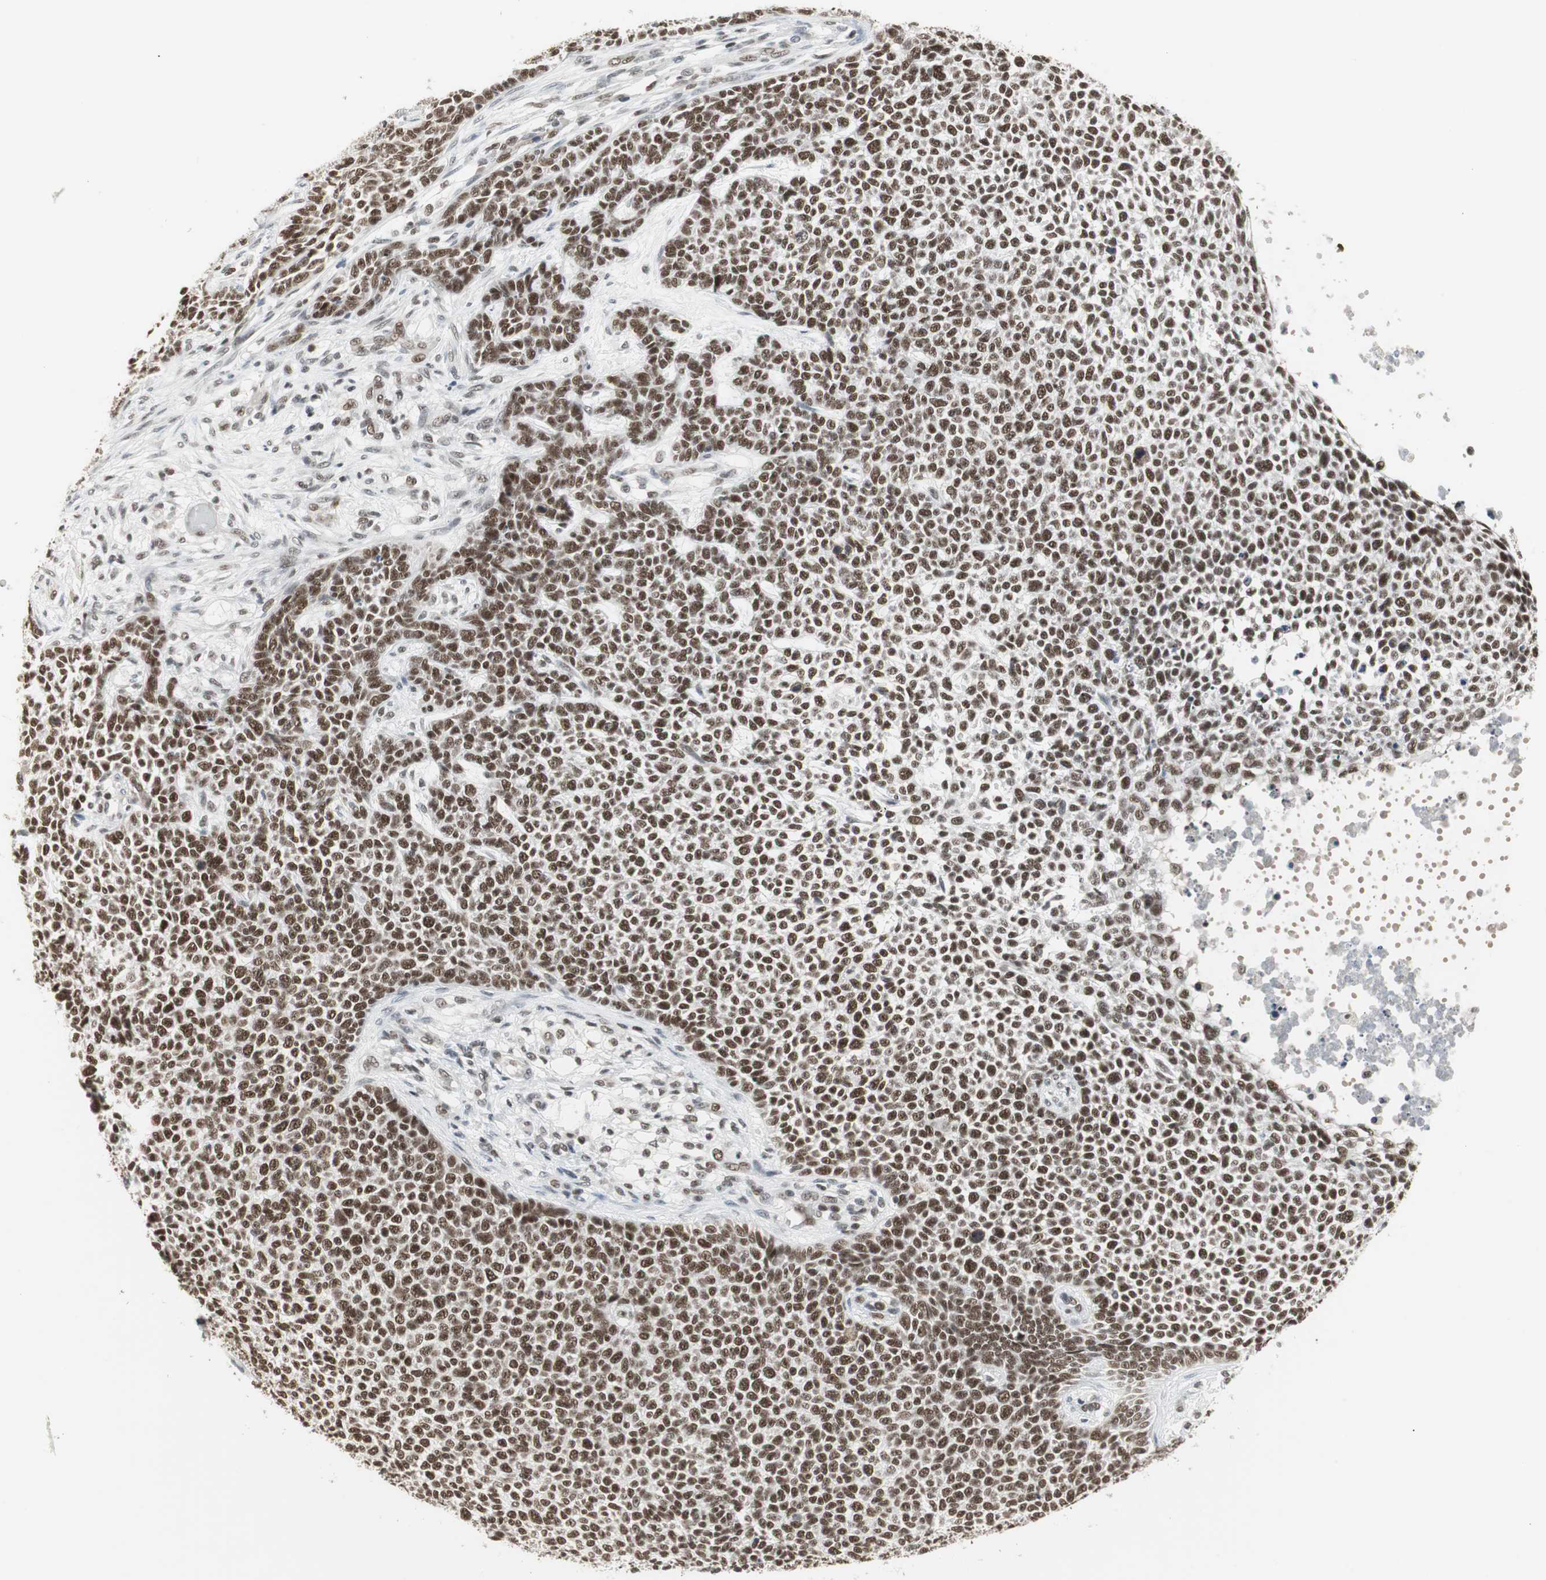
{"staining": {"intensity": "strong", "quantity": ">75%", "location": "nuclear"}, "tissue": "skin cancer", "cell_type": "Tumor cells", "image_type": "cancer", "snomed": [{"axis": "morphology", "description": "Basal cell carcinoma"}, {"axis": "topography", "description": "Skin"}], "caption": "Immunohistochemical staining of human skin cancer demonstrates high levels of strong nuclear expression in about >75% of tumor cells. The protein is shown in brown color, while the nuclei are stained blue.", "gene": "RTF1", "patient": {"sex": "female", "age": 84}}